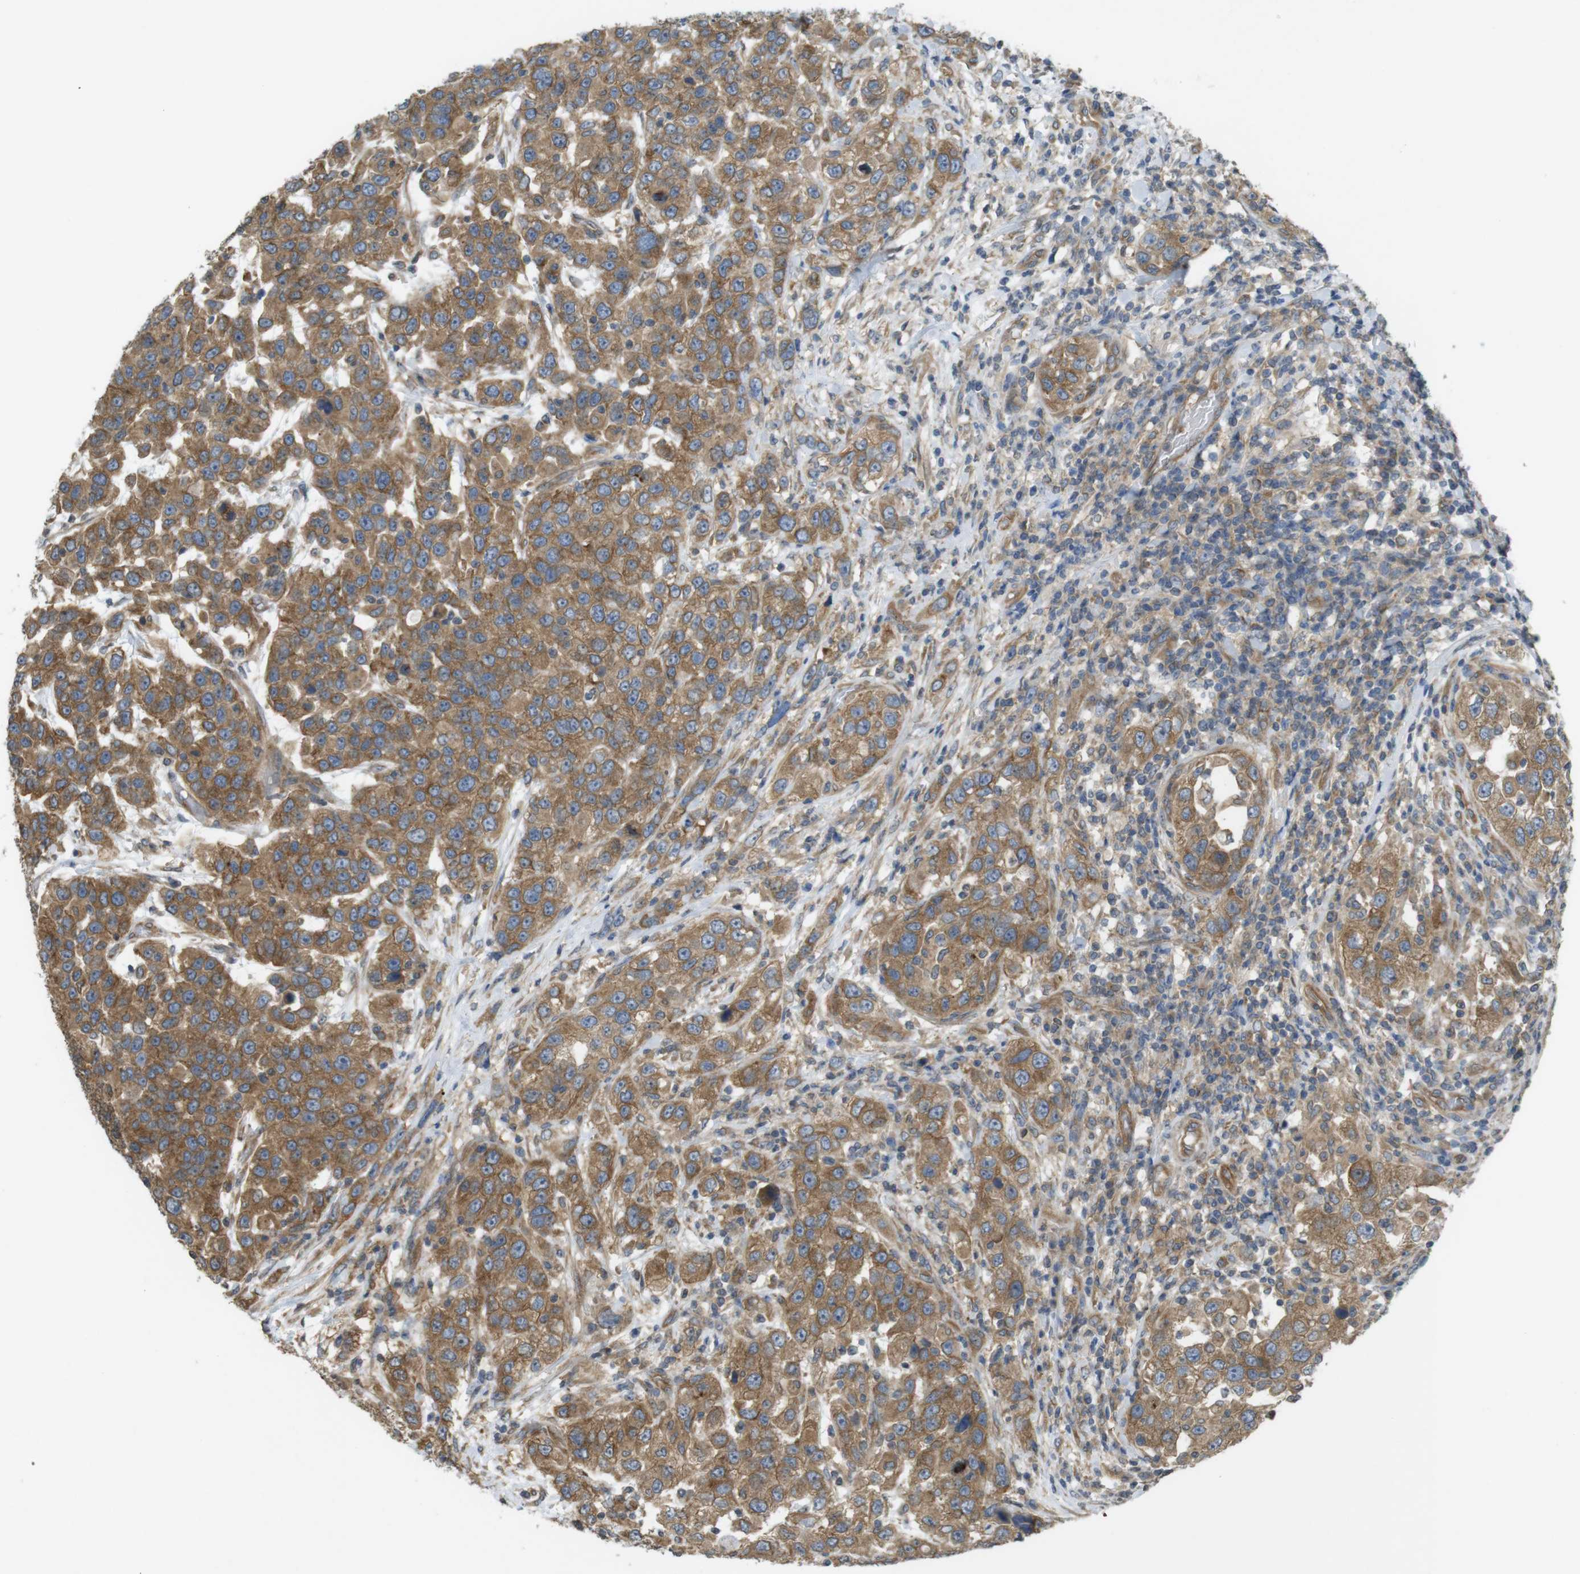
{"staining": {"intensity": "moderate", "quantity": ">75%", "location": "cytoplasmic/membranous"}, "tissue": "urothelial cancer", "cell_type": "Tumor cells", "image_type": "cancer", "snomed": [{"axis": "morphology", "description": "Urothelial carcinoma, High grade"}, {"axis": "topography", "description": "Urinary bladder"}], "caption": "Urothelial cancer was stained to show a protein in brown. There is medium levels of moderate cytoplasmic/membranous staining in about >75% of tumor cells. The staining was performed using DAB (3,3'-diaminobenzidine), with brown indicating positive protein expression. Nuclei are stained blue with hematoxylin.", "gene": "KIF5B", "patient": {"sex": "female", "age": 80}}